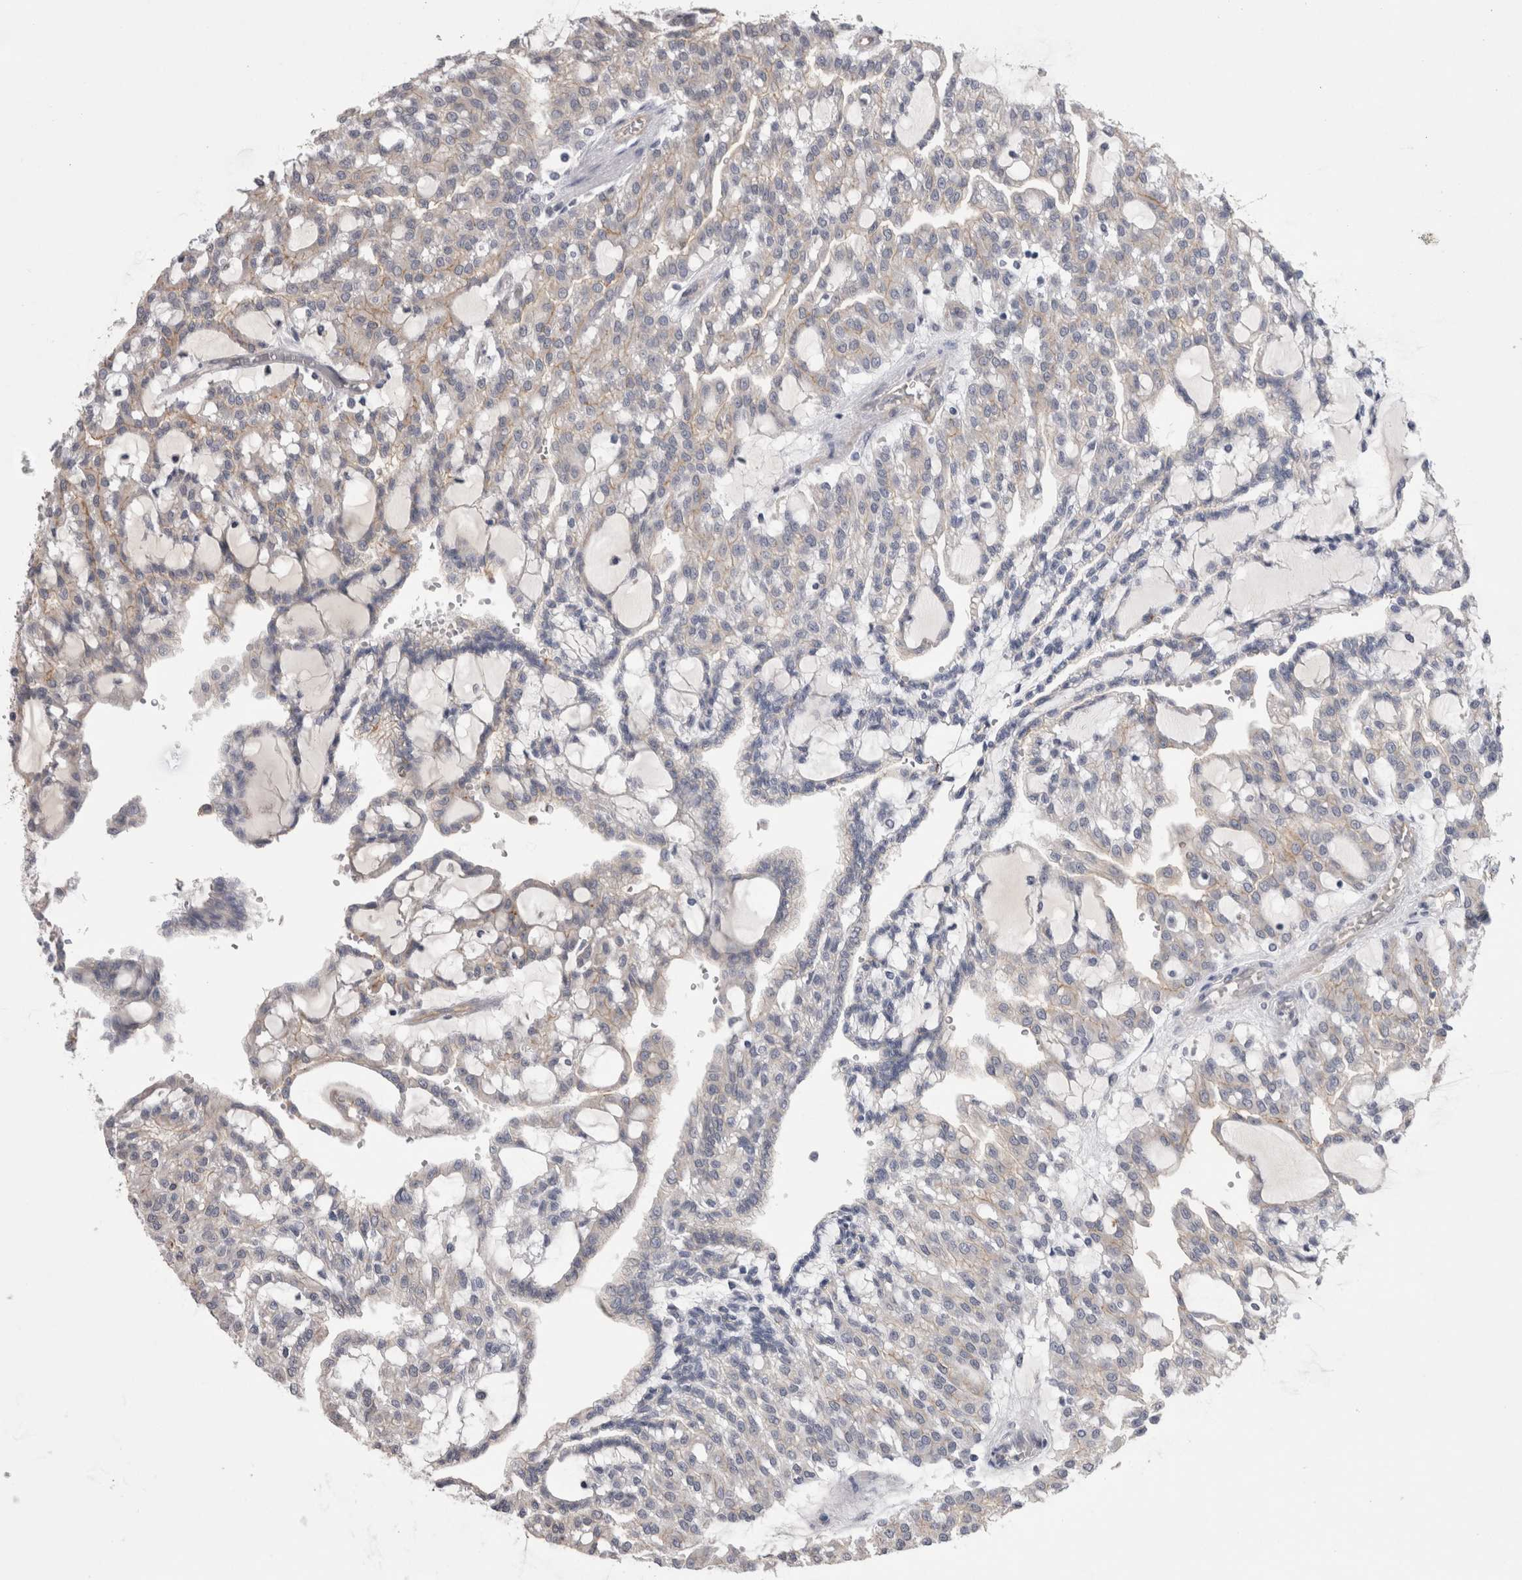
{"staining": {"intensity": "weak", "quantity": "<25%", "location": "cytoplasmic/membranous"}, "tissue": "renal cancer", "cell_type": "Tumor cells", "image_type": "cancer", "snomed": [{"axis": "morphology", "description": "Adenocarcinoma, NOS"}, {"axis": "topography", "description": "Kidney"}], "caption": "The histopathology image reveals no significant expression in tumor cells of renal cancer. (DAB immunohistochemistry visualized using brightfield microscopy, high magnification).", "gene": "NECTIN2", "patient": {"sex": "male", "age": 63}}